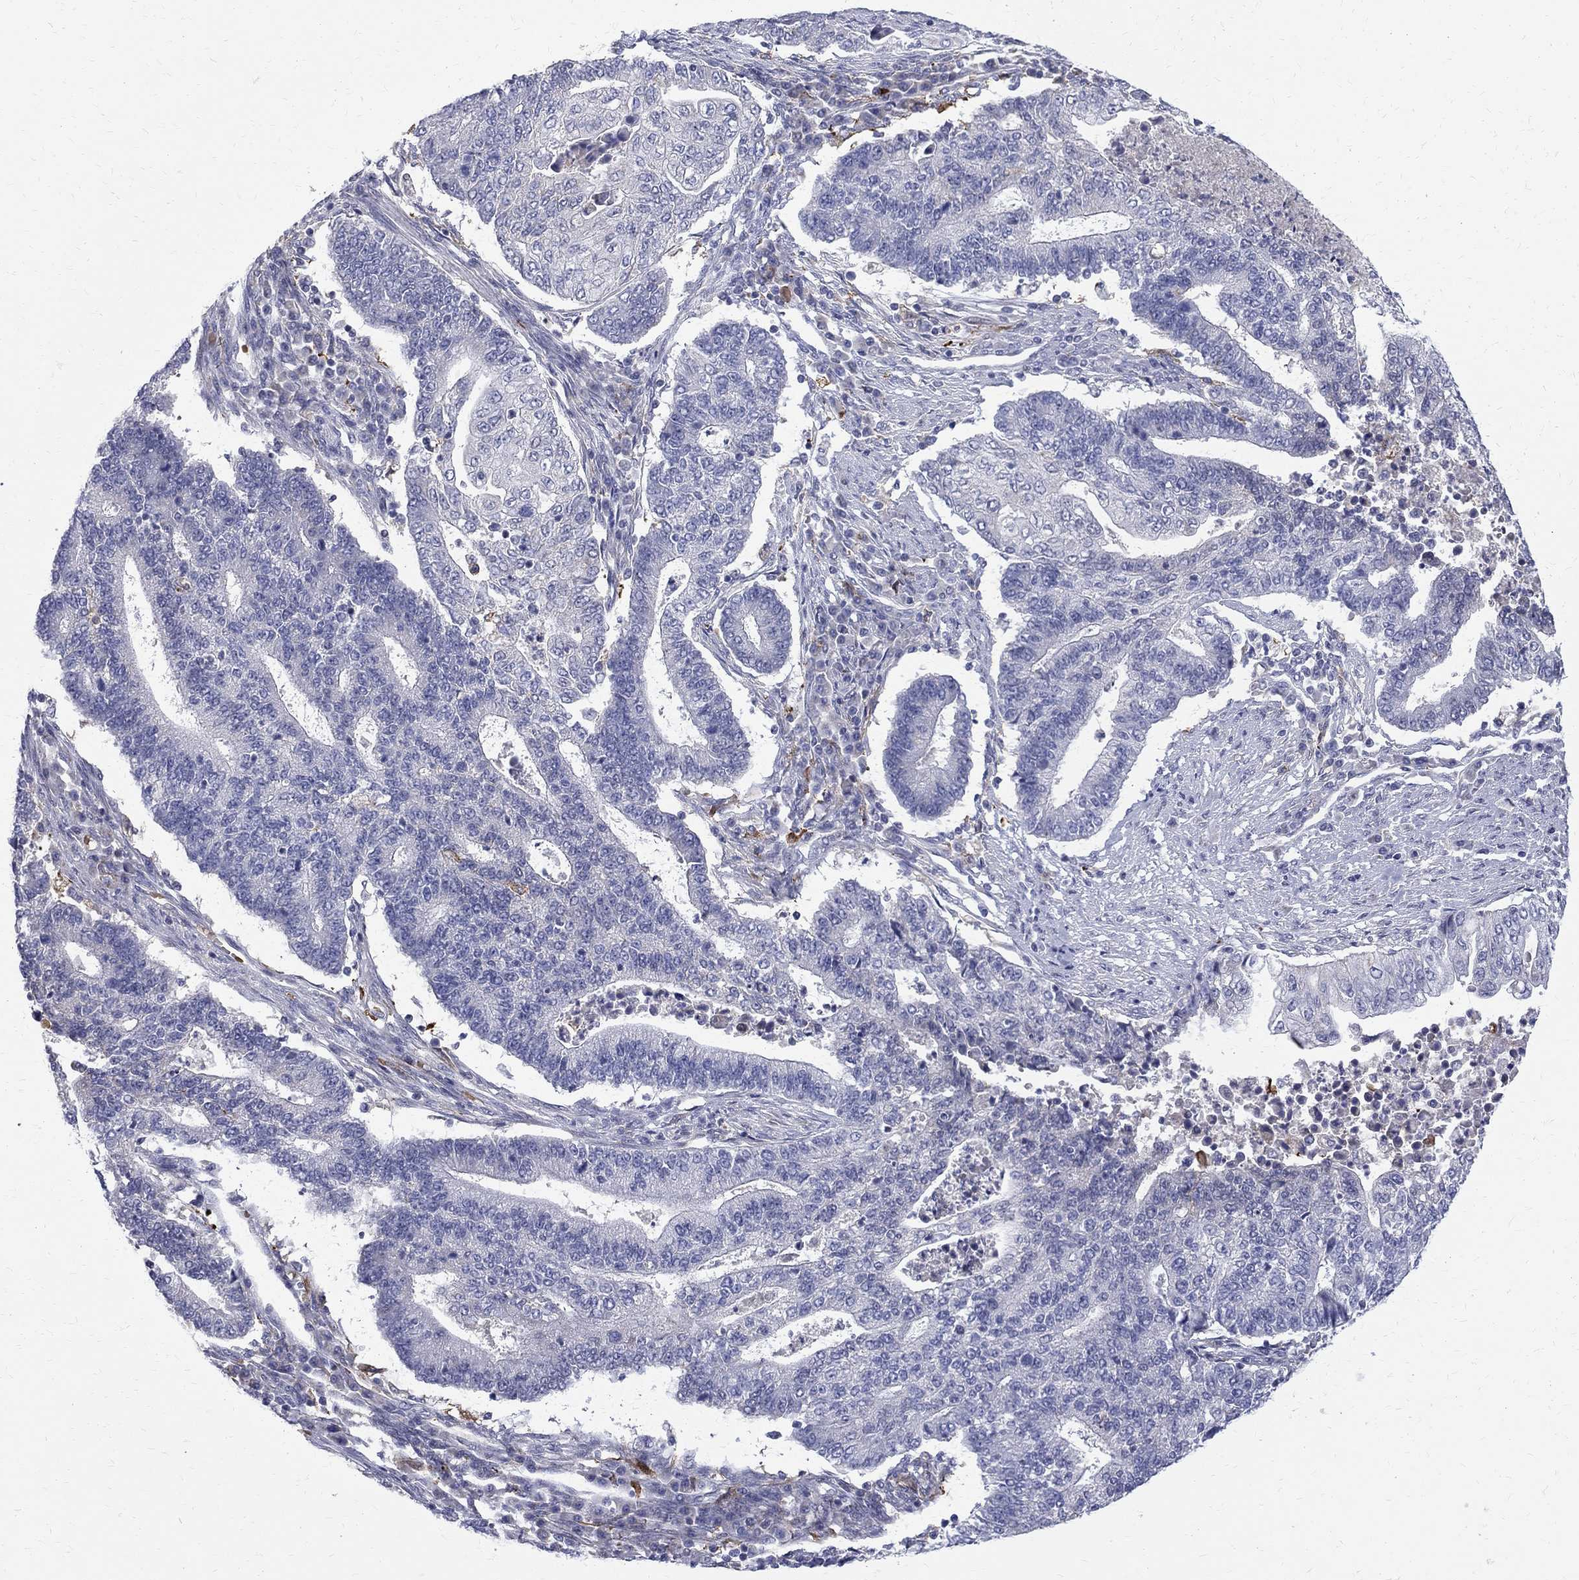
{"staining": {"intensity": "negative", "quantity": "none", "location": "none"}, "tissue": "endometrial cancer", "cell_type": "Tumor cells", "image_type": "cancer", "snomed": [{"axis": "morphology", "description": "Adenocarcinoma, NOS"}, {"axis": "topography", "description": "Uterus"}, {"axis": "topography", "description": "Endometrium"}], "caption": "This micrograph is of endometrial adenocarcinoma stained with IHC to label a protein in brown with the nuclei are counter-stained blue. There is no expression in tumor cells. The staining was performed using DAB (3,3'-diaminobenzidine) to visualize the protein expression in brown, while the nuclei were stained in blue with hematoxylin (Magnification: 20x).", "gene": "AGER", "patient": {"sex": "female", "age": 54}}